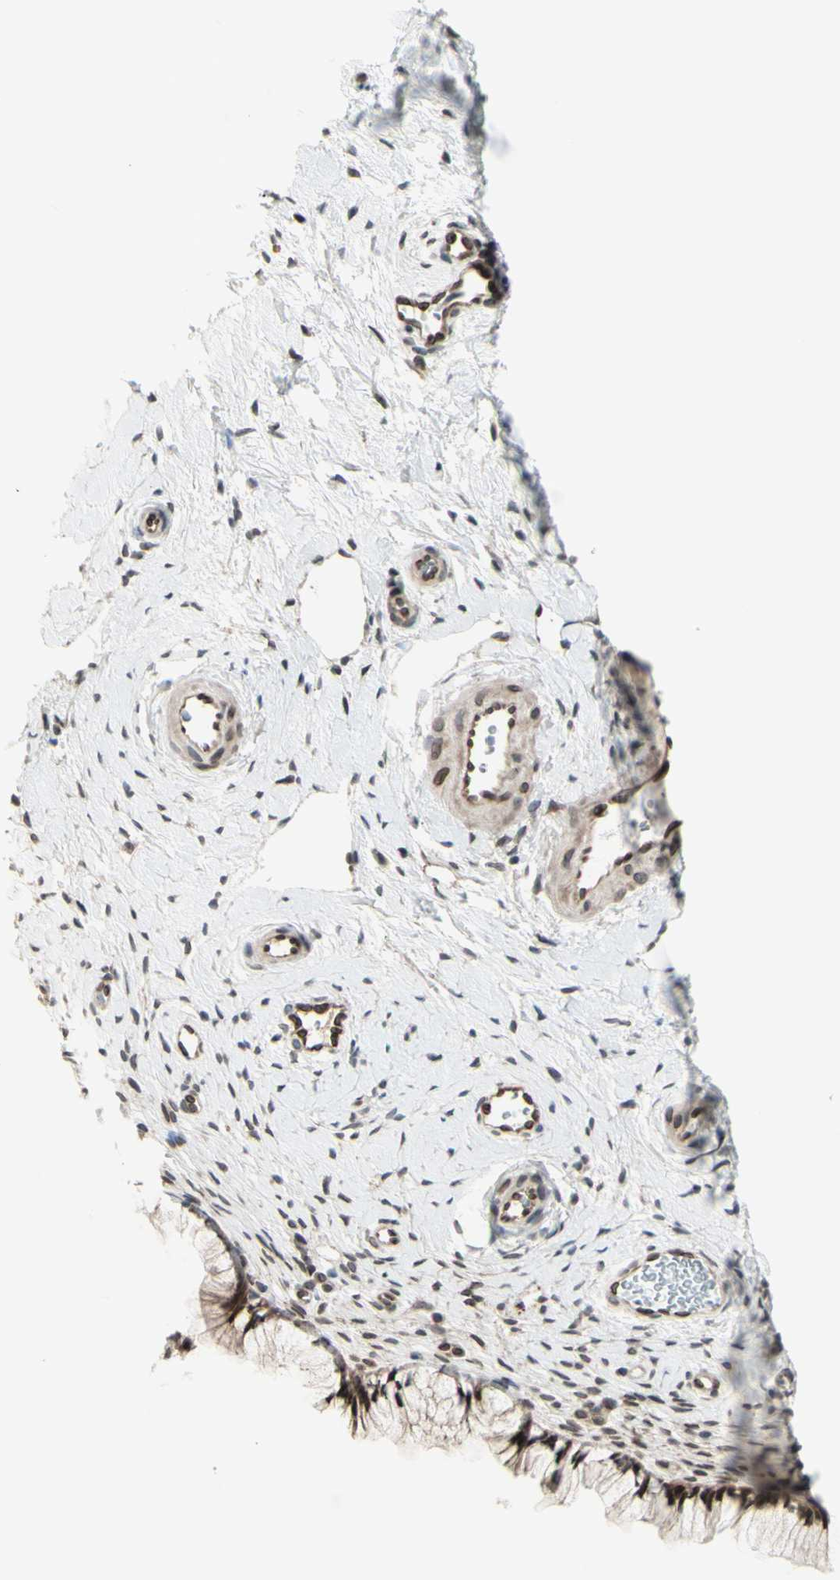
{"staining": {"intensity": "strong", "quantity": ">75%", "location": "nuclear"}, "tissue": "cervix", "cell_type": "Glandular cells", "image_type": "normal", "snomed": [{"axis": "morphology", "description": "Normal tissue, NOS"}, {"axis": "topography", "description": "Cervix"}], "caption": "DAB (3,3'-diaminobenzidine) immunohistochemical staining of normal human cervix shows strong nuclear protein staining in about >75% of glandular cells.", "gene": "MLF2", "patient": {"sex": "female", "age": 65}}